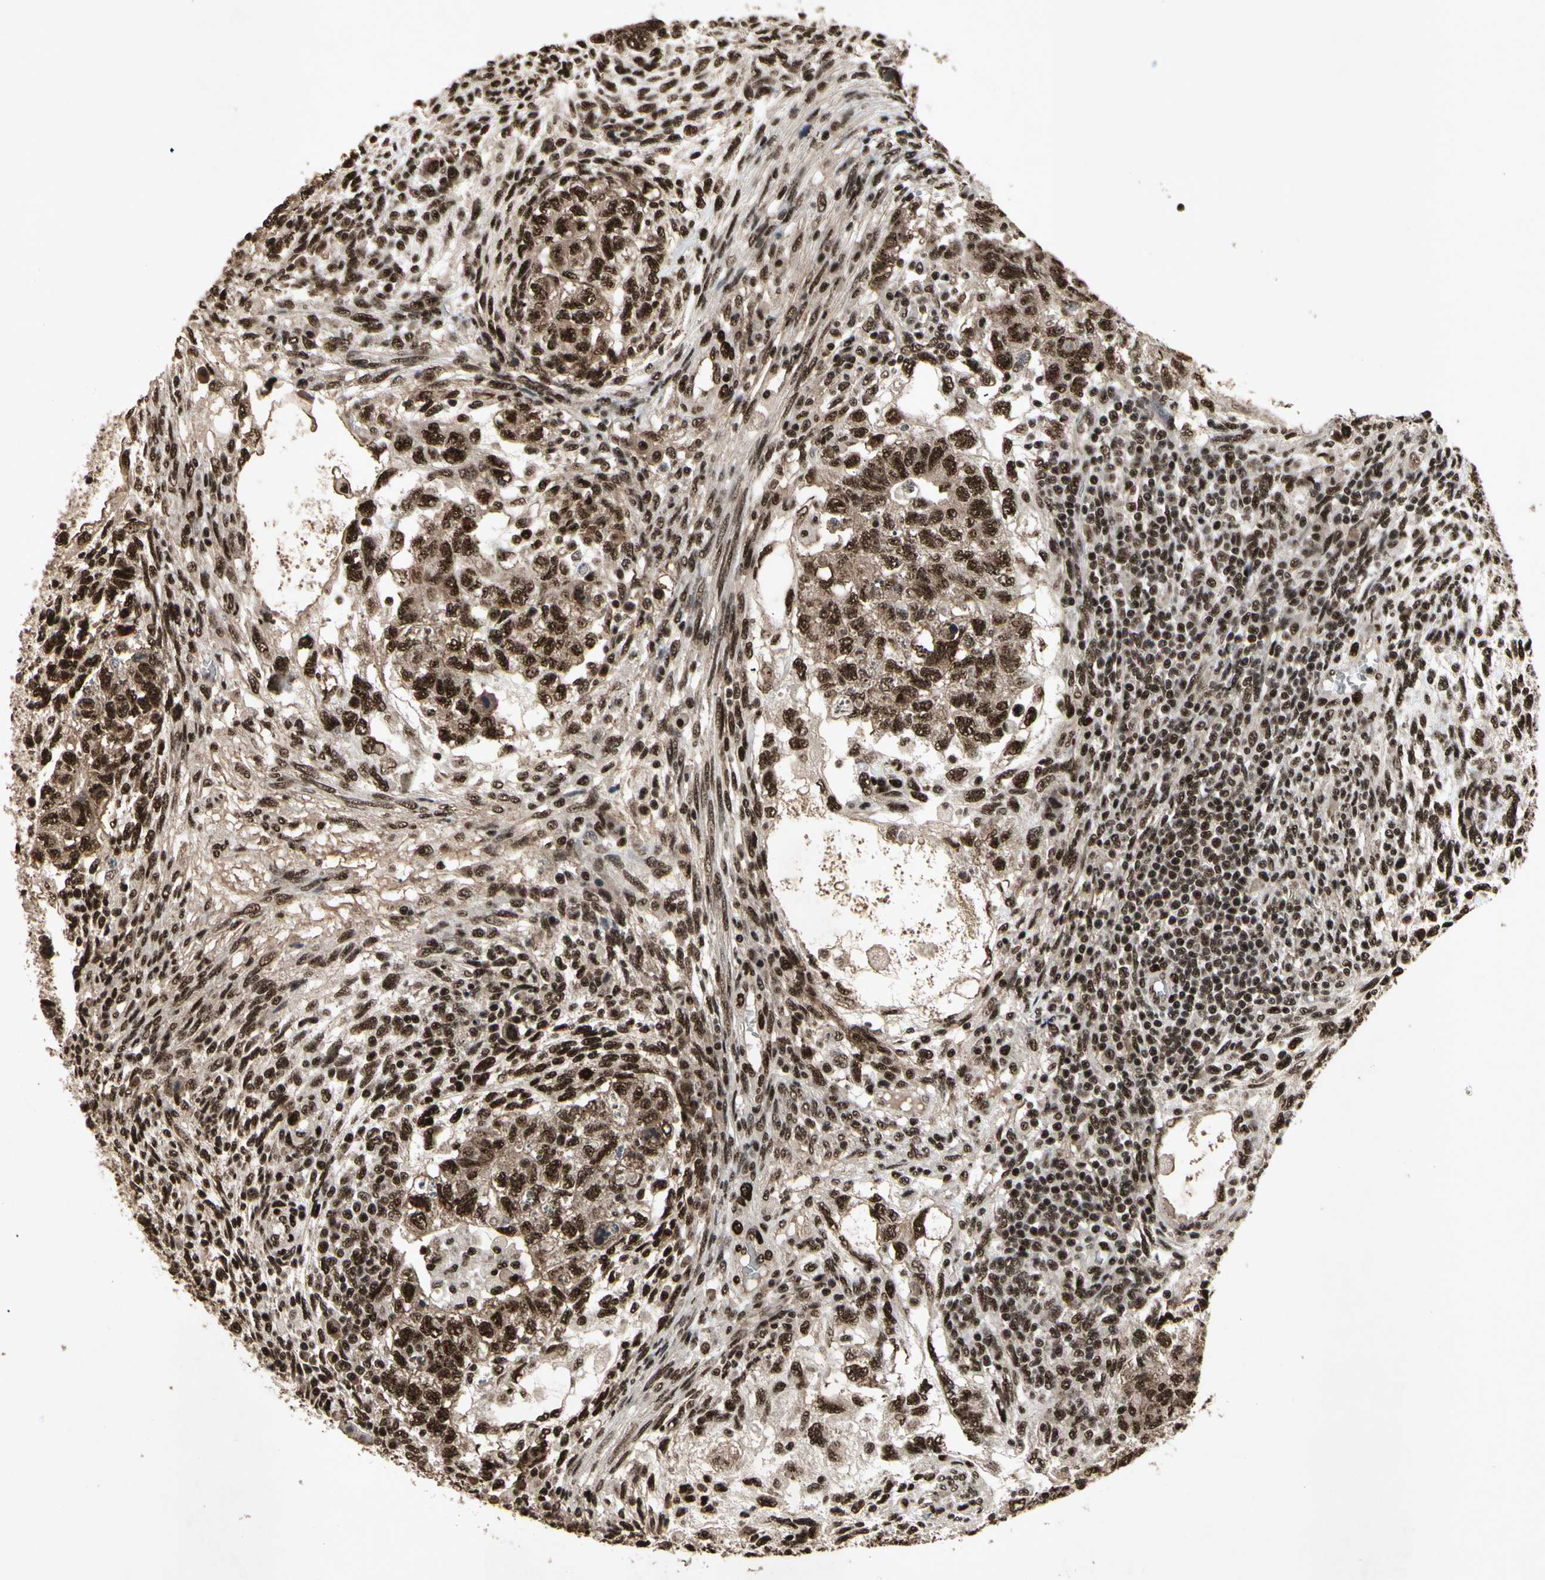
{"staining": {"intensity": "strong", "quantity": ">75%", "location": "cytoplasmic/membranous,nuclear"}, "tissue": "testis cancer", "cell_type": "Tumor cells", "image_type": "cancer", "snomed": [{"axis": "morphology", "description": "Normal tissue, NOS"}, {"axis": "morphology", "description": "Carcinoma, Embryonal, NOS"}, {"axis": "topography", "description": "Testis"}], "caption": "This histopathology image demonstrates IHC staining of human testis cancer (embryonal carcinoma), with high strong cytoplasmic/membranous and nuclear positivity in about >75% of tumor cells.", "gene": "TBX2", "patient": {"sex": "male", "age": 36}}